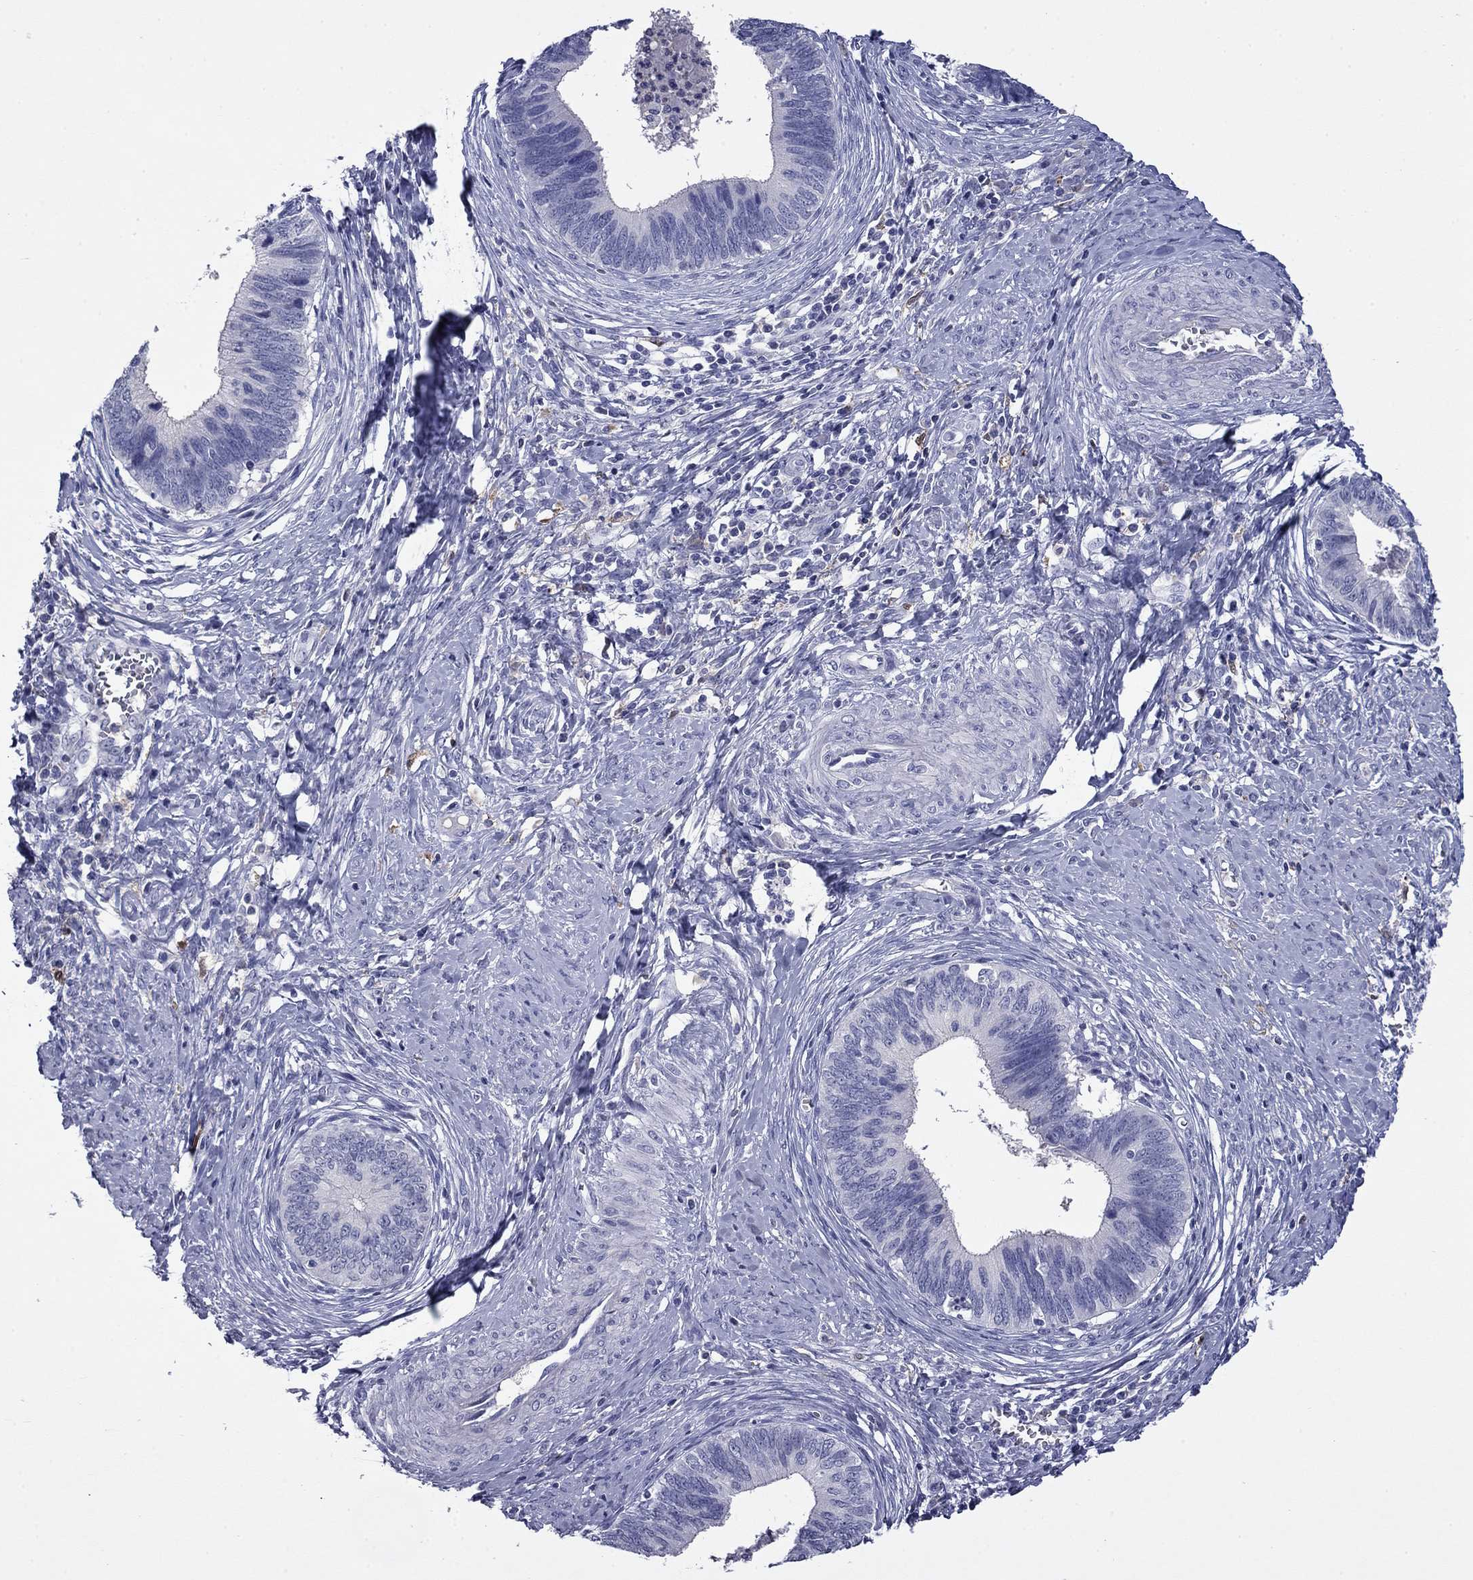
{"staining": {"intensity": "negative", "quantity": "none", "location": "none"}, "tissue": "cervical cancer", "cell_type": "Tumor cells", "image_type": "cancer", "snomed": [{"axis": "morphology", "description": "Adenocarcinoma, NOS"}, {"axis": "topography", "description": "Cervix"}], "caption": "Tumor cells are negative for protein expression in human adenocarcinoma (cervical).", "gene": "CFAP119", "patient": {"sex": "female", "age": 42}}